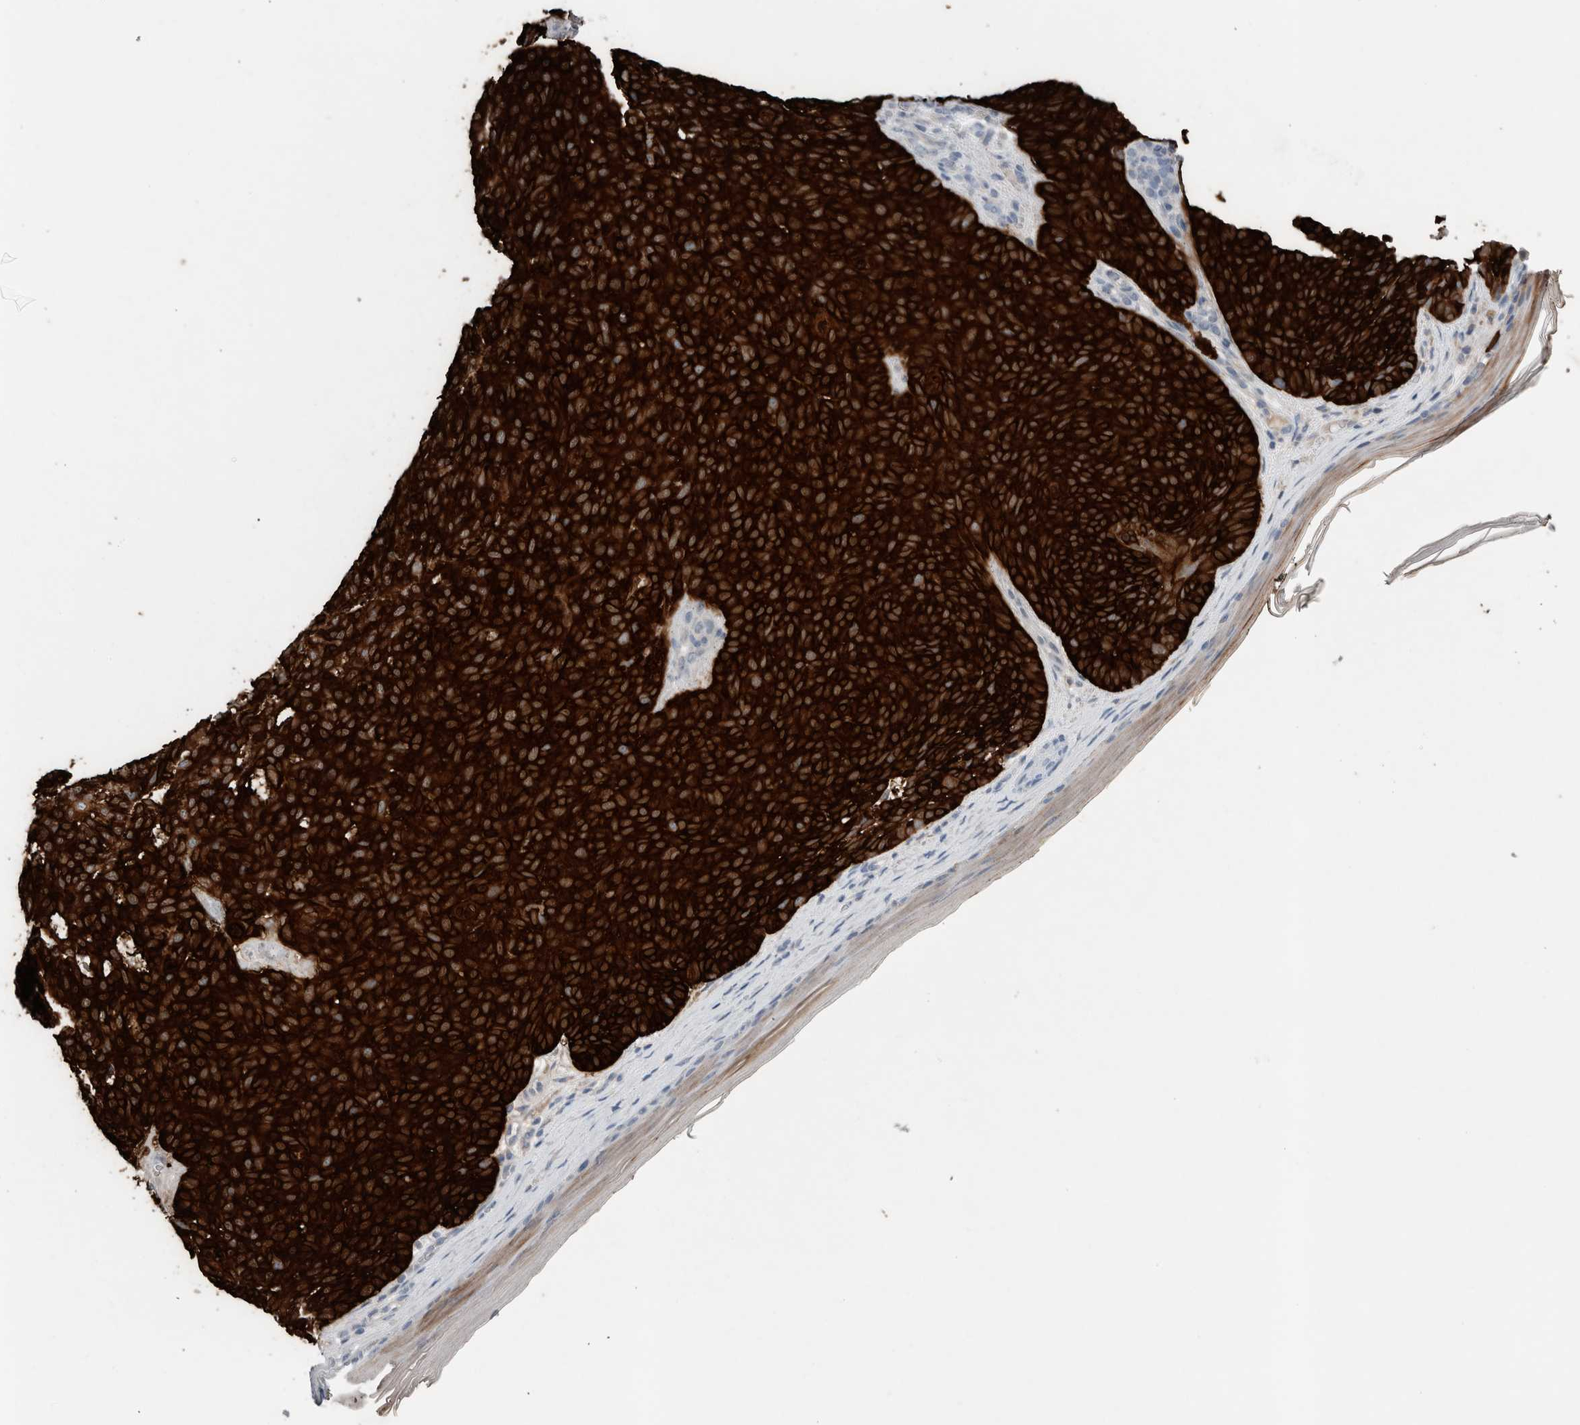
{"staining": {"intensity": "moderate", "quantity": ">75%", "location": "cytoplasmic/membranous"}, "tissue": "skin cancer", "cell_type": "Tumor cells", "image_type": "cancer", "snomed": [{"axis": "morphology", "description": "Basal cell carcinoma"}, {"axis": "topography", "description": "Skin"}], "caption": "A medium amount of moderate cytoplasmic/membranous positivity is present in approximately >75% of tumor cells in basal cell carcinoma (skin) tissue. (DAB = brown stain, brightfield microscopy at high magnification).", "gene": "CRNN", "patient": {"sex": "male", "age": 61}}